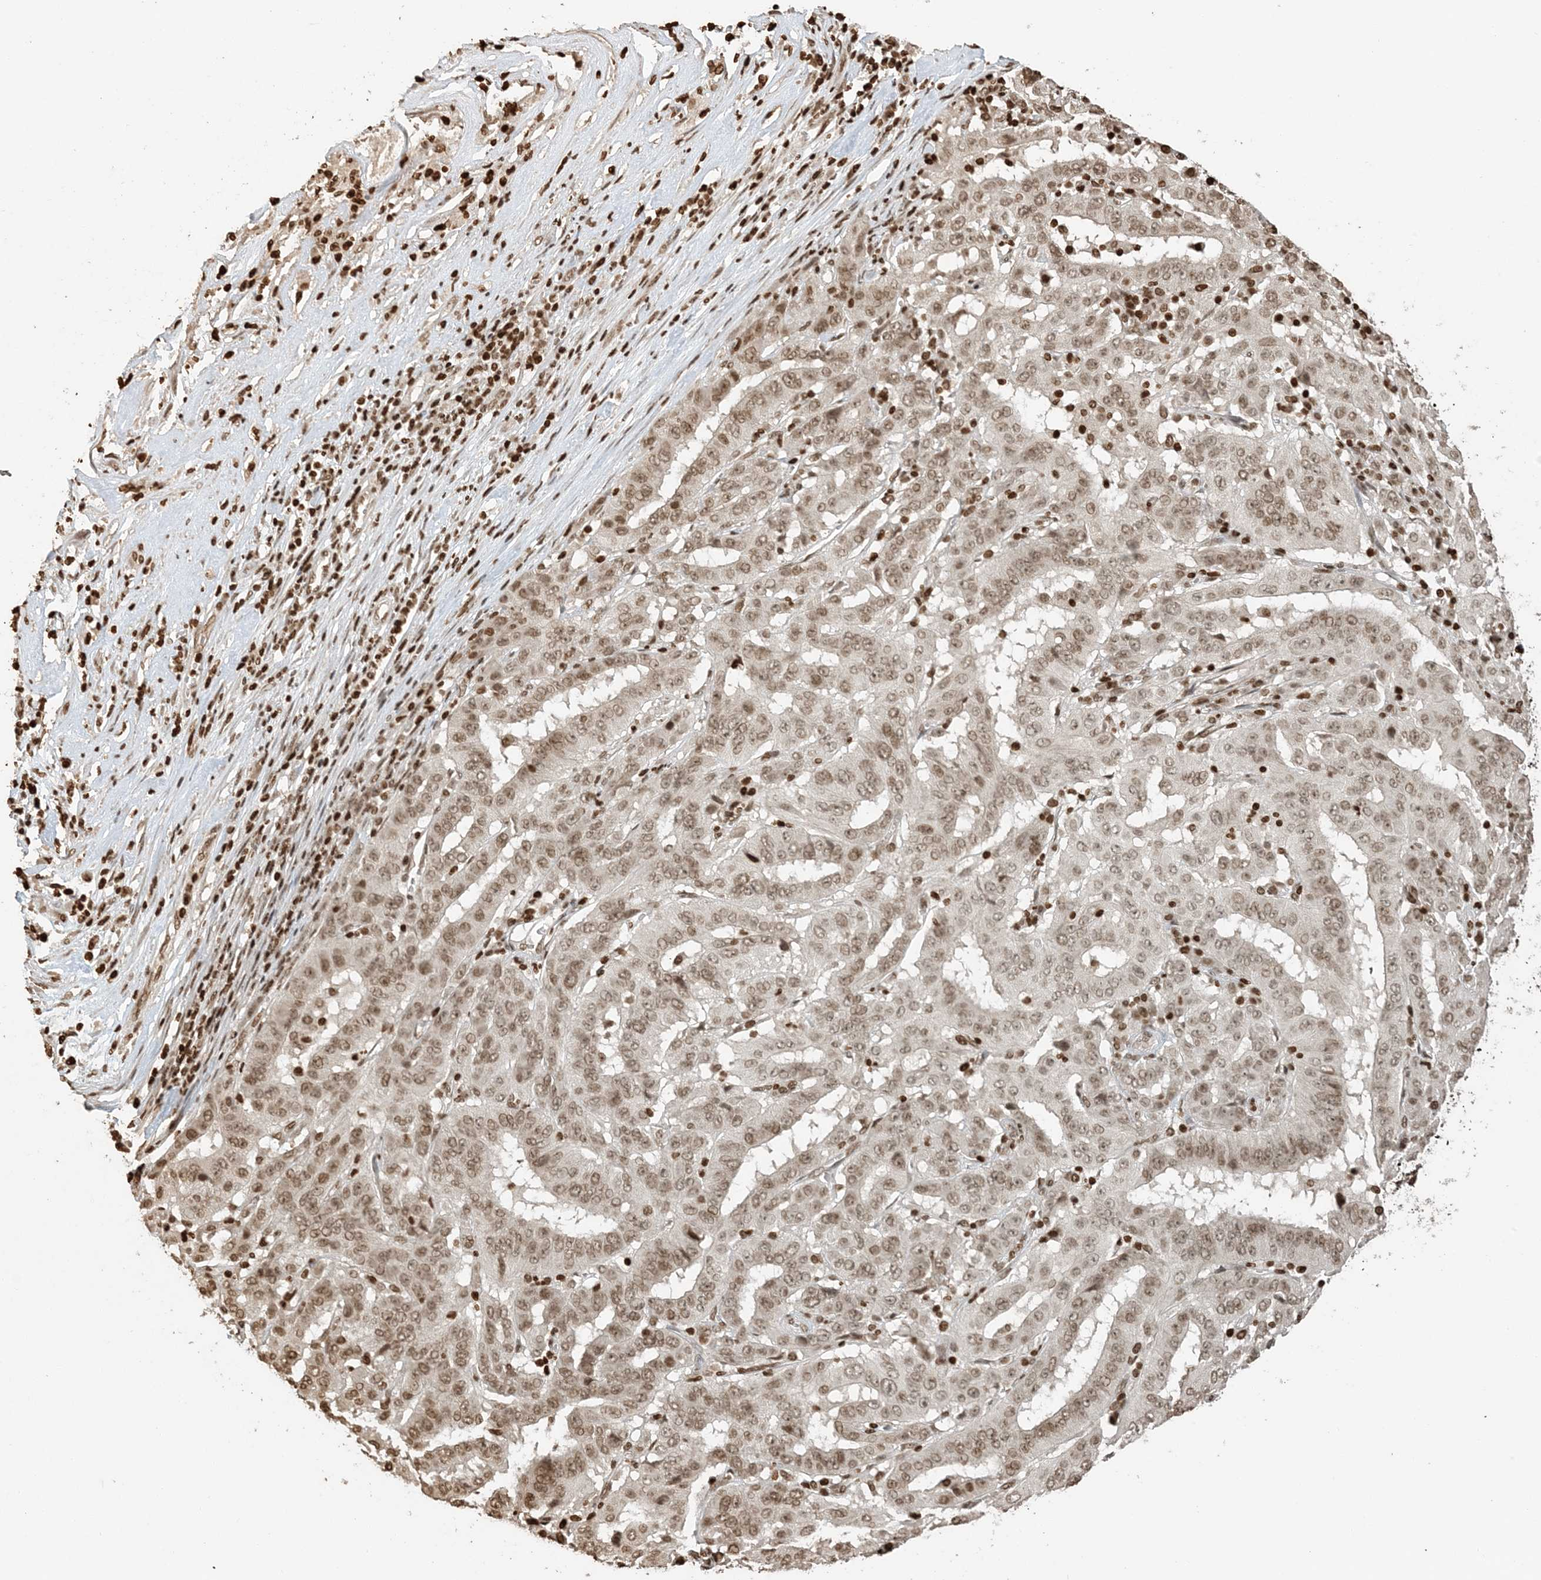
{"staining": {"intensity": "moderate", "quantity": ">75%", "location": "nuclear"}, "tissue": "pancreatic cancer", "cell_type": "Tumor cells", "image_type": "cancer", "snomed": [{"axis": "morphology", "description": "Adenocarcinoma, NOS"}, {"axis": "topography", "description": "Pancreas"}], "caption": "Moderate nuclear expression is seen in about >75% of tumor cells in adenocarcinoma (pancreatic).", "gene": "H3-3B", "patient": {"sex": "male", "age": 63}}